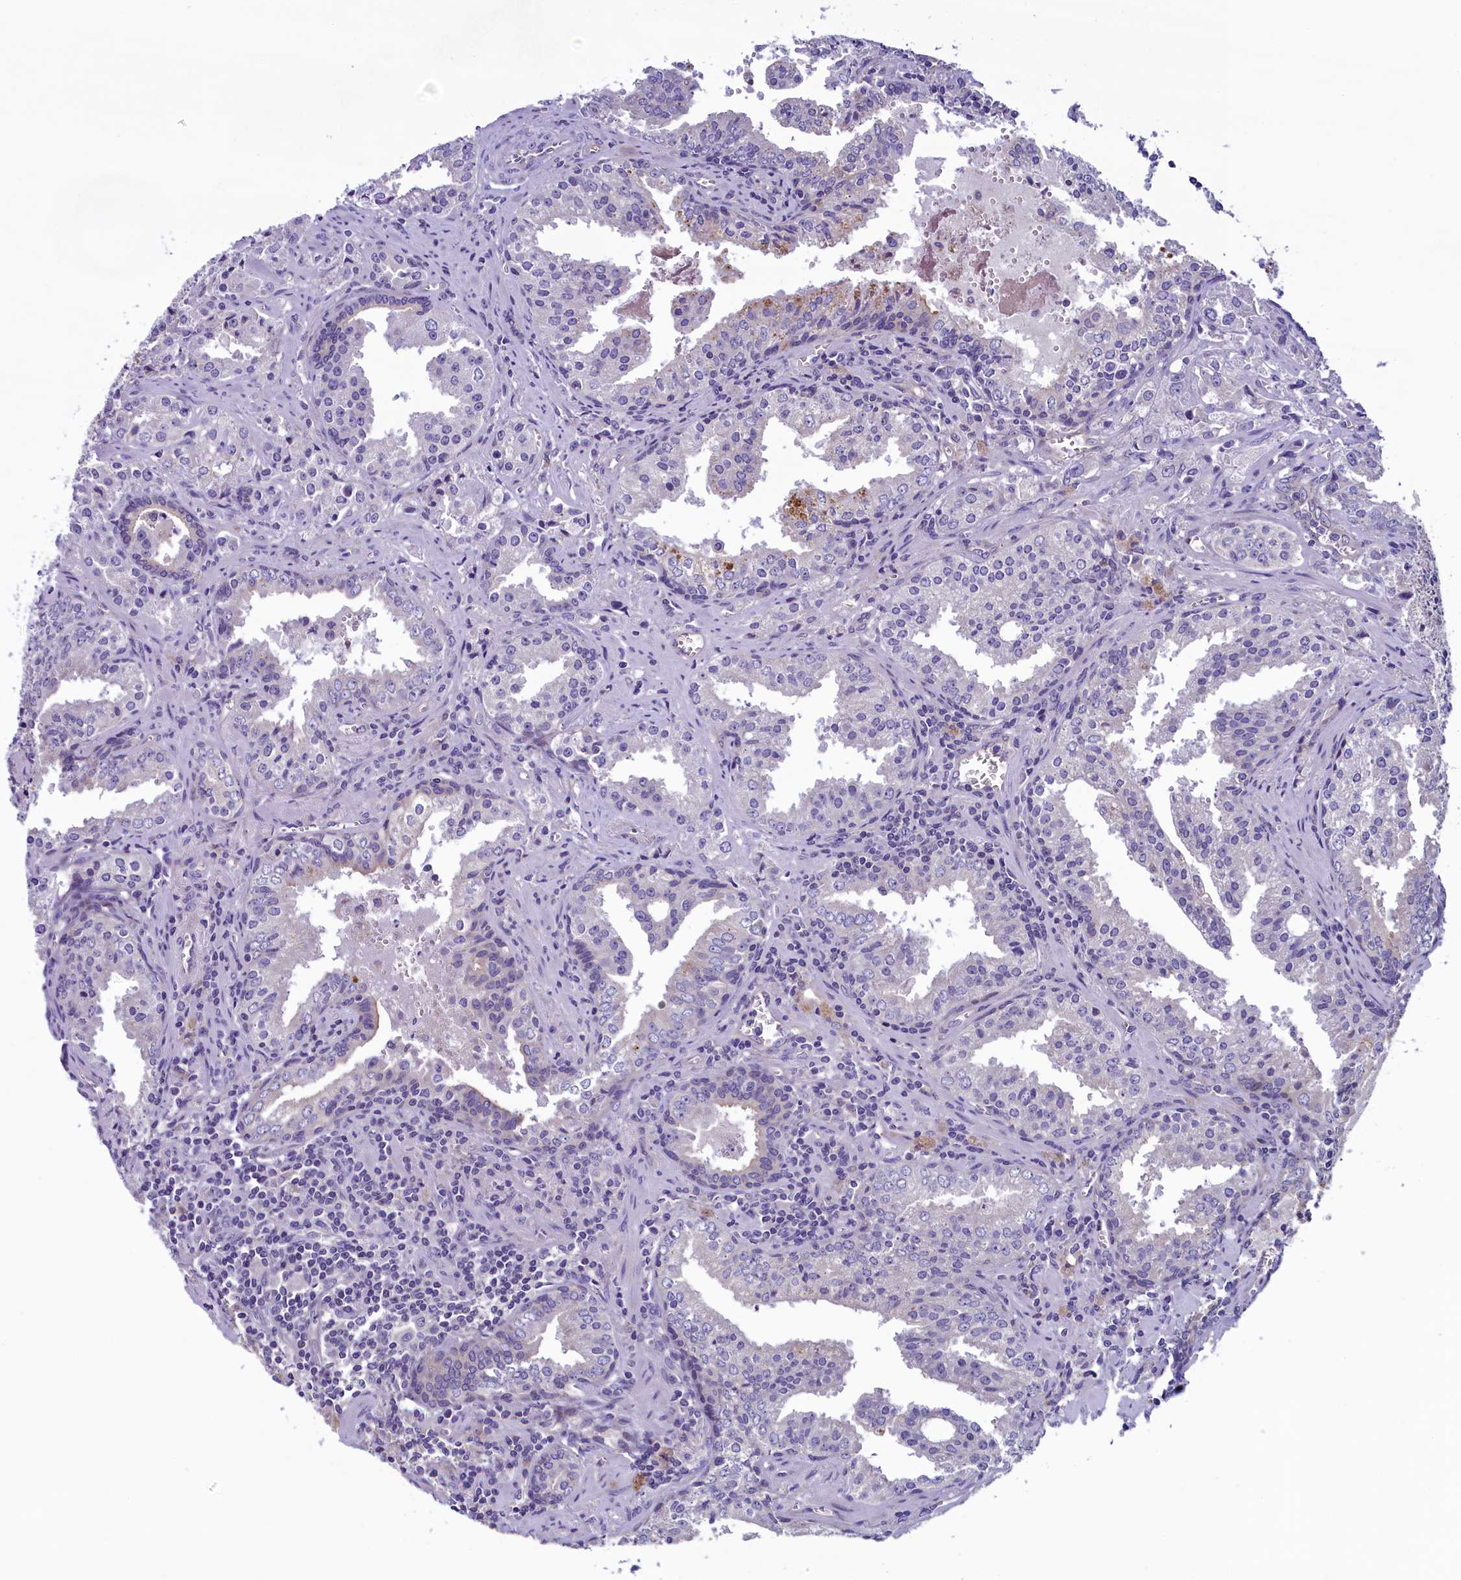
{"staining": {"intensity": "negative", "quantity": "none", "location": "none"}, "tissue": "prostate cancer", "cell_type": "Tumor cells", "image_type": "cancer", "snomed": [{"axis": "morphology", "description": "Adenocarcinoma, High grade"}, {"axis": "topography", "description": "Prostate"}], "caption": "Human high-grade adenocarcinoma (prostate) stained for a protein using immunohistochemistry (IHC) shows no expression in tumor cells.", "gene": "KRBOX5", "patient": {"sex": "male", "age": 68}}